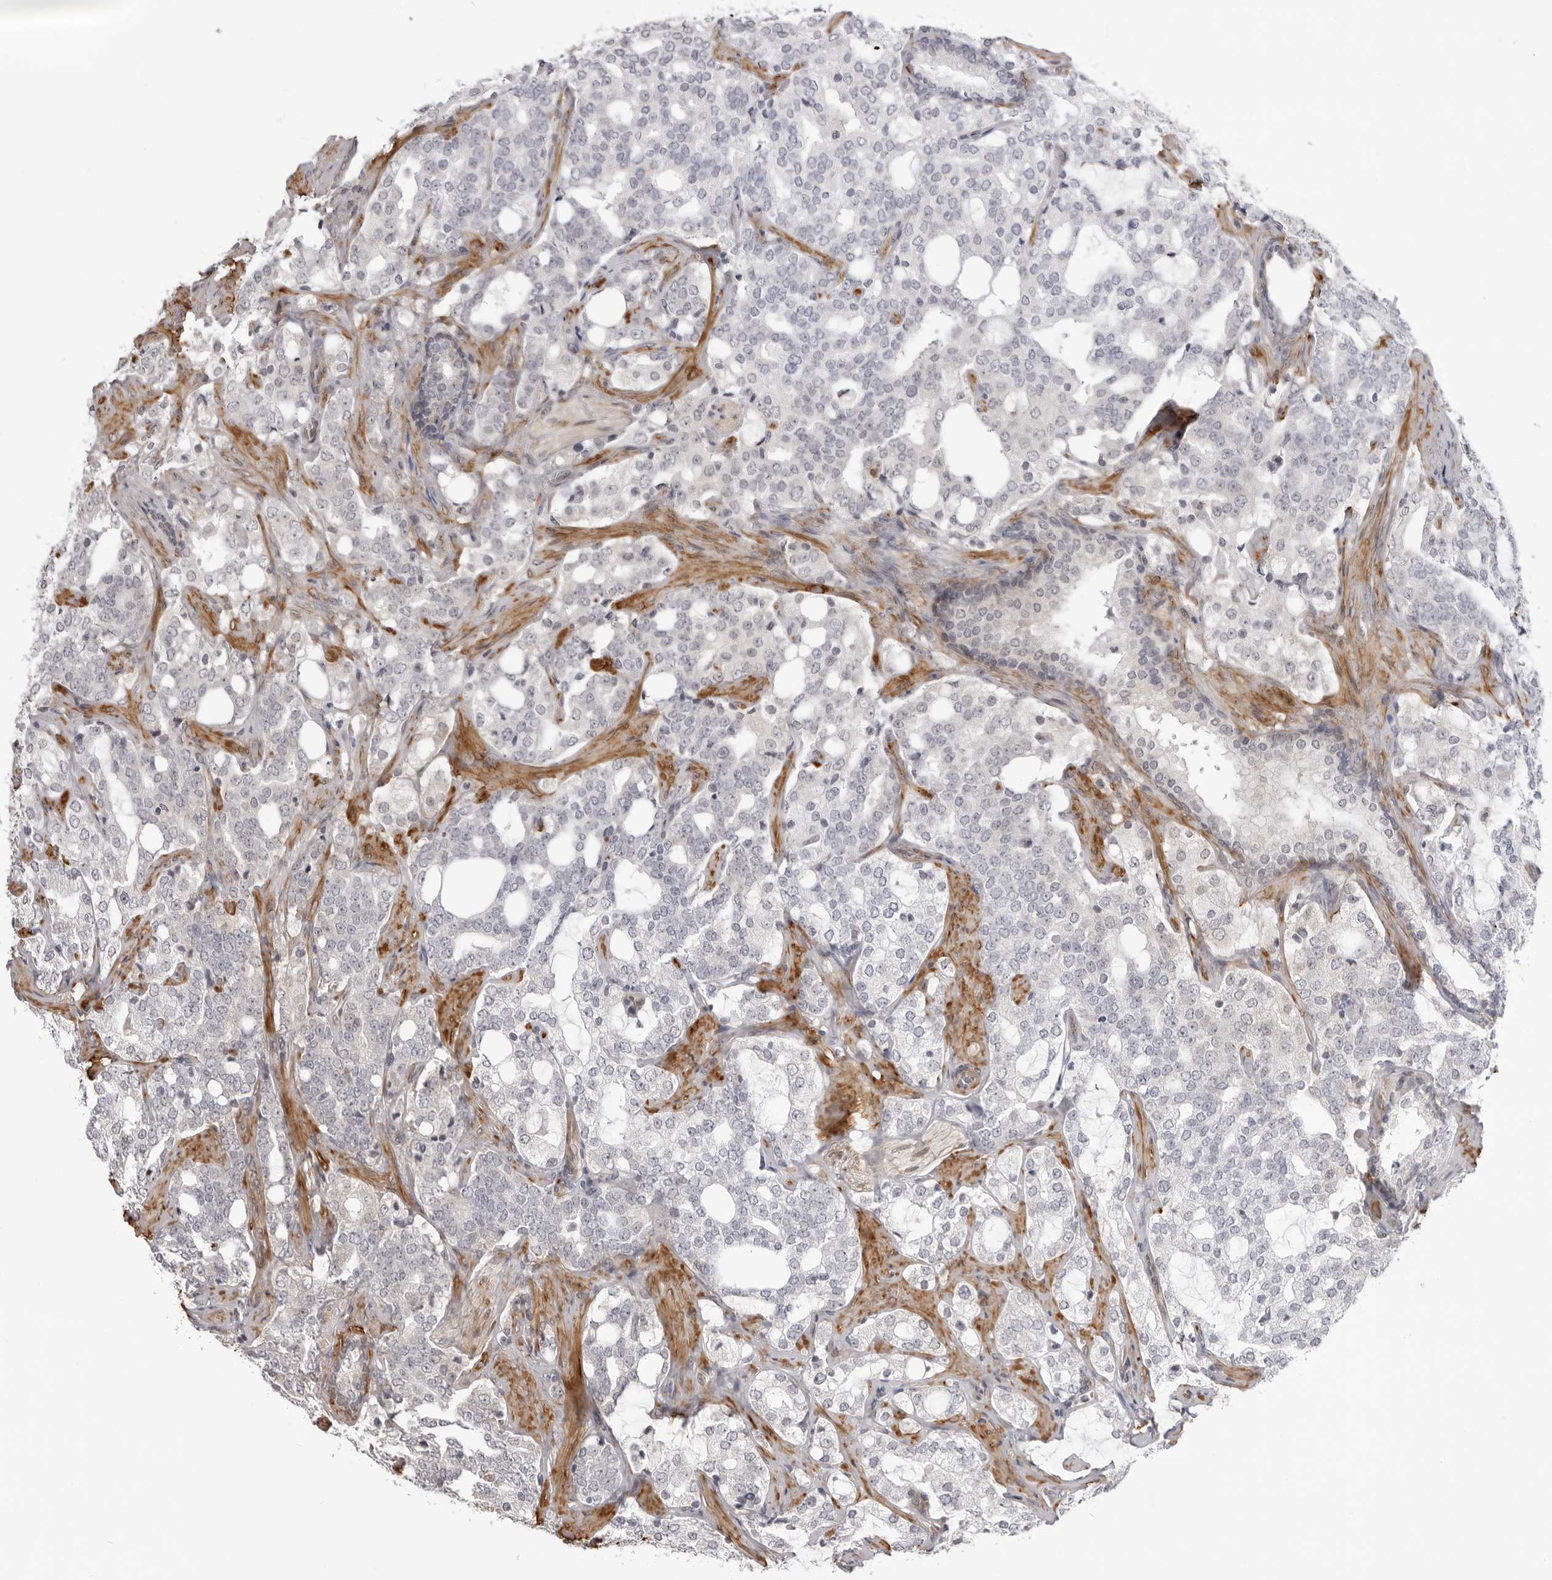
{"staining": {"intensity": "negative", "quantity": "none", "location": "none"}, "tissue": "prostate cancer", "cell_type": "Tumor cells", "image_type": "cancer", "snomed": [{"axis": "morphology", "description": "Adenocarcinoma, High grade"}, {"axis": "topography", "description": "Prostate"}], "caption": "A micrograph of prostate cancer stained for a protein exhibits no brown staining in tumor cells.", "gene": "SRGAP2", "patient": {"sex": "male", "age": 64}}